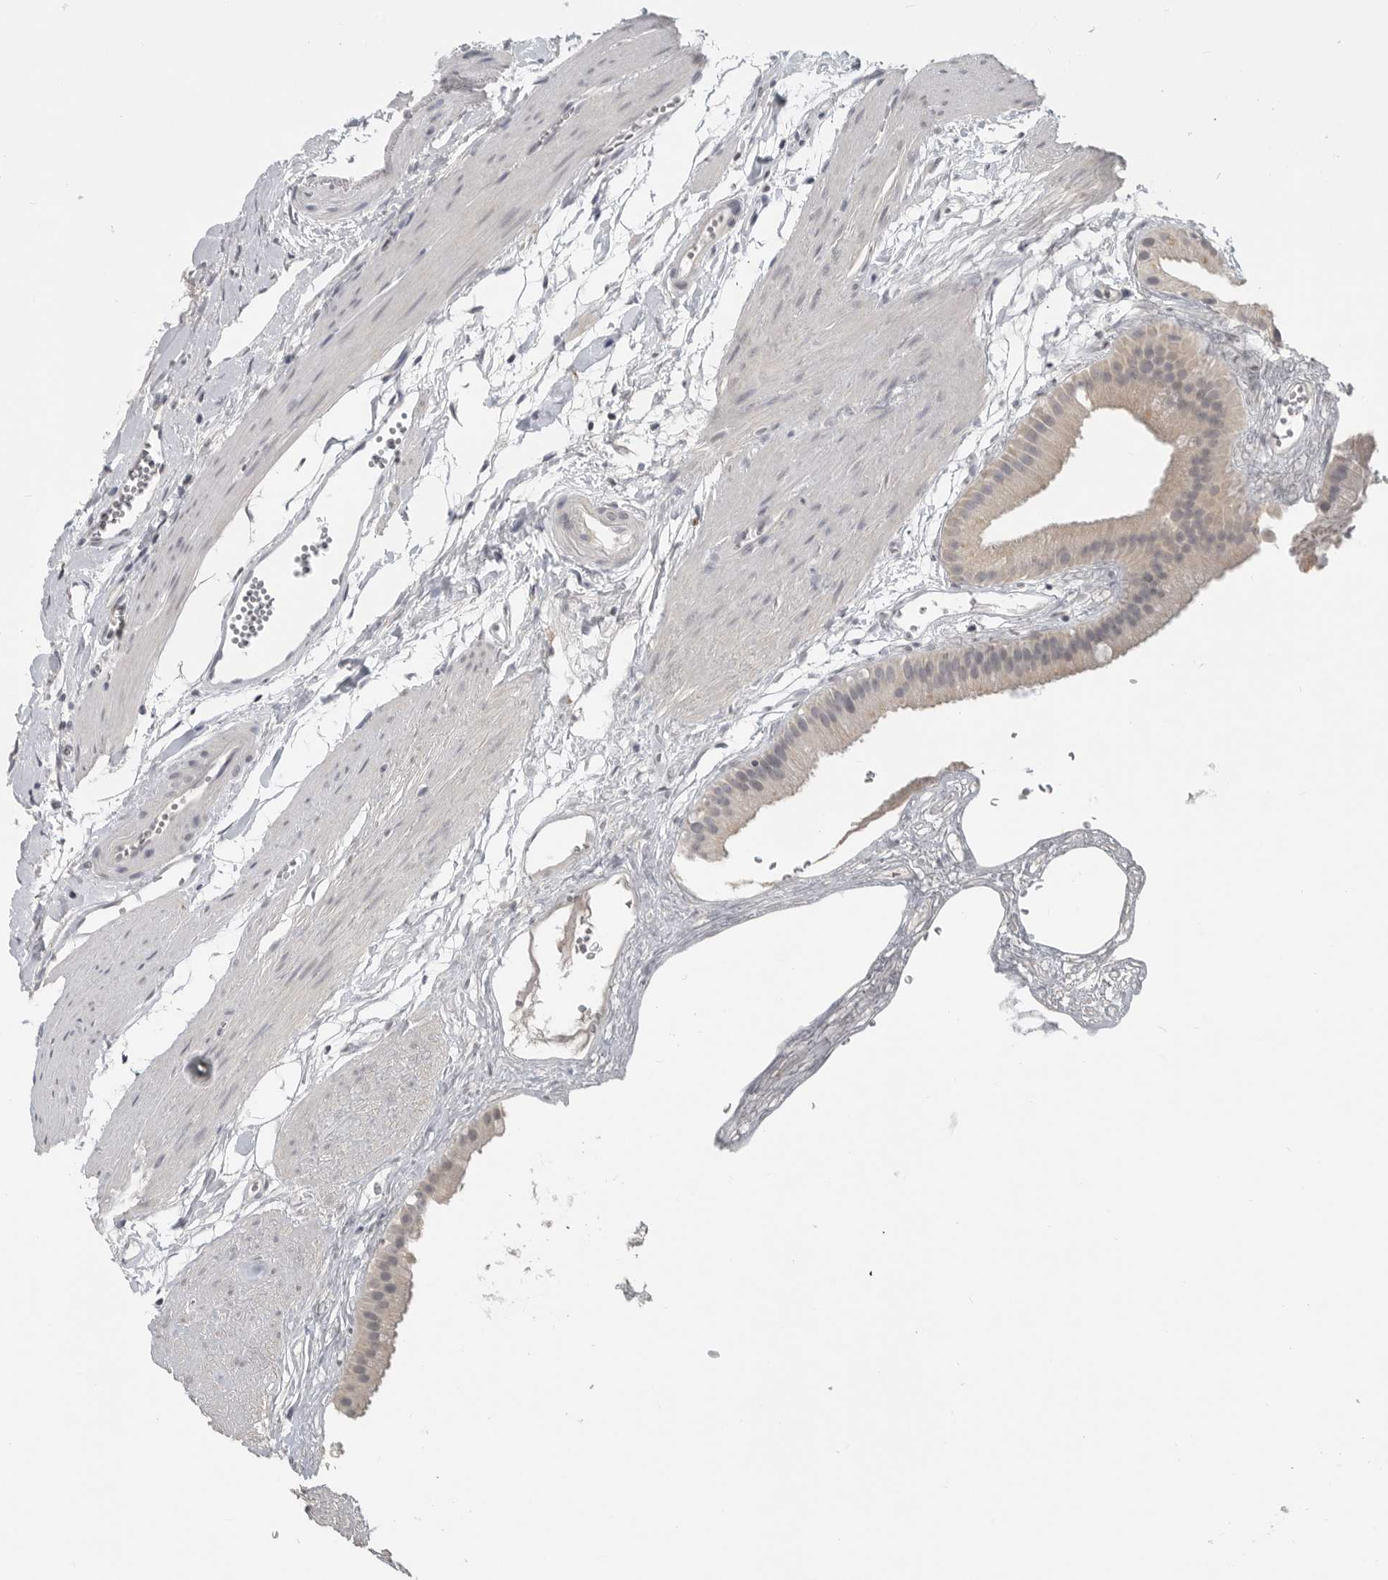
{"staining": {"intensity": "negative", "quantity": "none", "location": "none"}, "tissue": "gallbladder", "cell_type": "Glandular cells", "image_type": "normal", "snomed": [{"axis": "morphology", "description": "Normal tissue, NOS"}, {"axis": "topography", "description": "Gallbladder"}], "caption": "DAB immunohistochemical staining of benign gallbladder displays no significant positivity in glandular cells.", "gene": "FOXP3", "patient": {"sex": "female", "age": 64}}